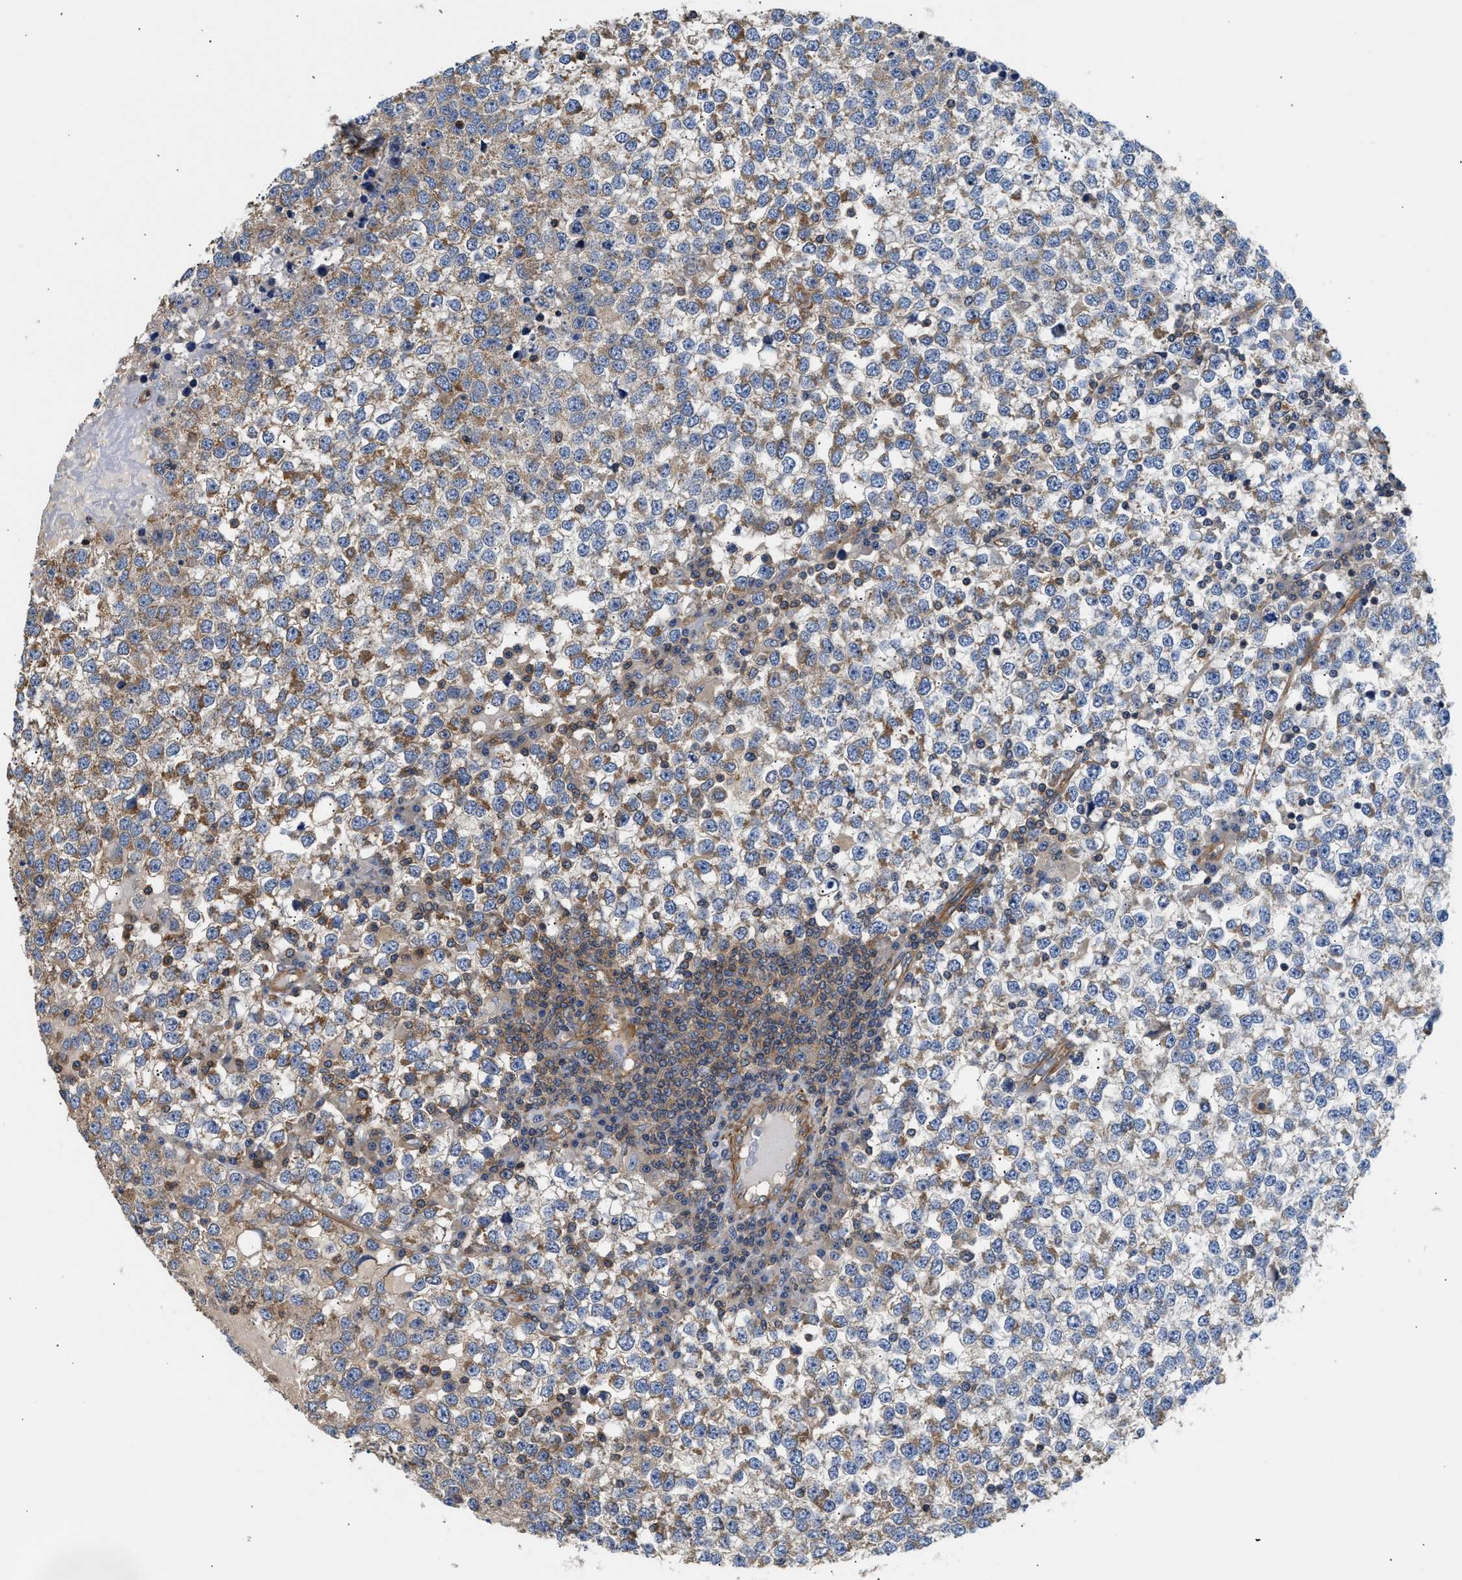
{"staining": {"intensity": "moderate", "quantity": ">75%", "location": "cytoplasmic/membranous"}, "tissue": "testis cancer", "cell_type": "Tumor cells", "image_type": "cancer", "snomed": [{"axis": "morphology", "description": "Seminoma, NOS"}, {"axis": "topography", "description": "Testis"}], "caption": "About >75% of tumor cells in testis cancer (seminoma) show moderate cytoplasmic/membranous protein expression as visualized by brown immunohistochemical staining.", "gene": "SAMD9L", "patient": {"sex": "male", "age": 65}}